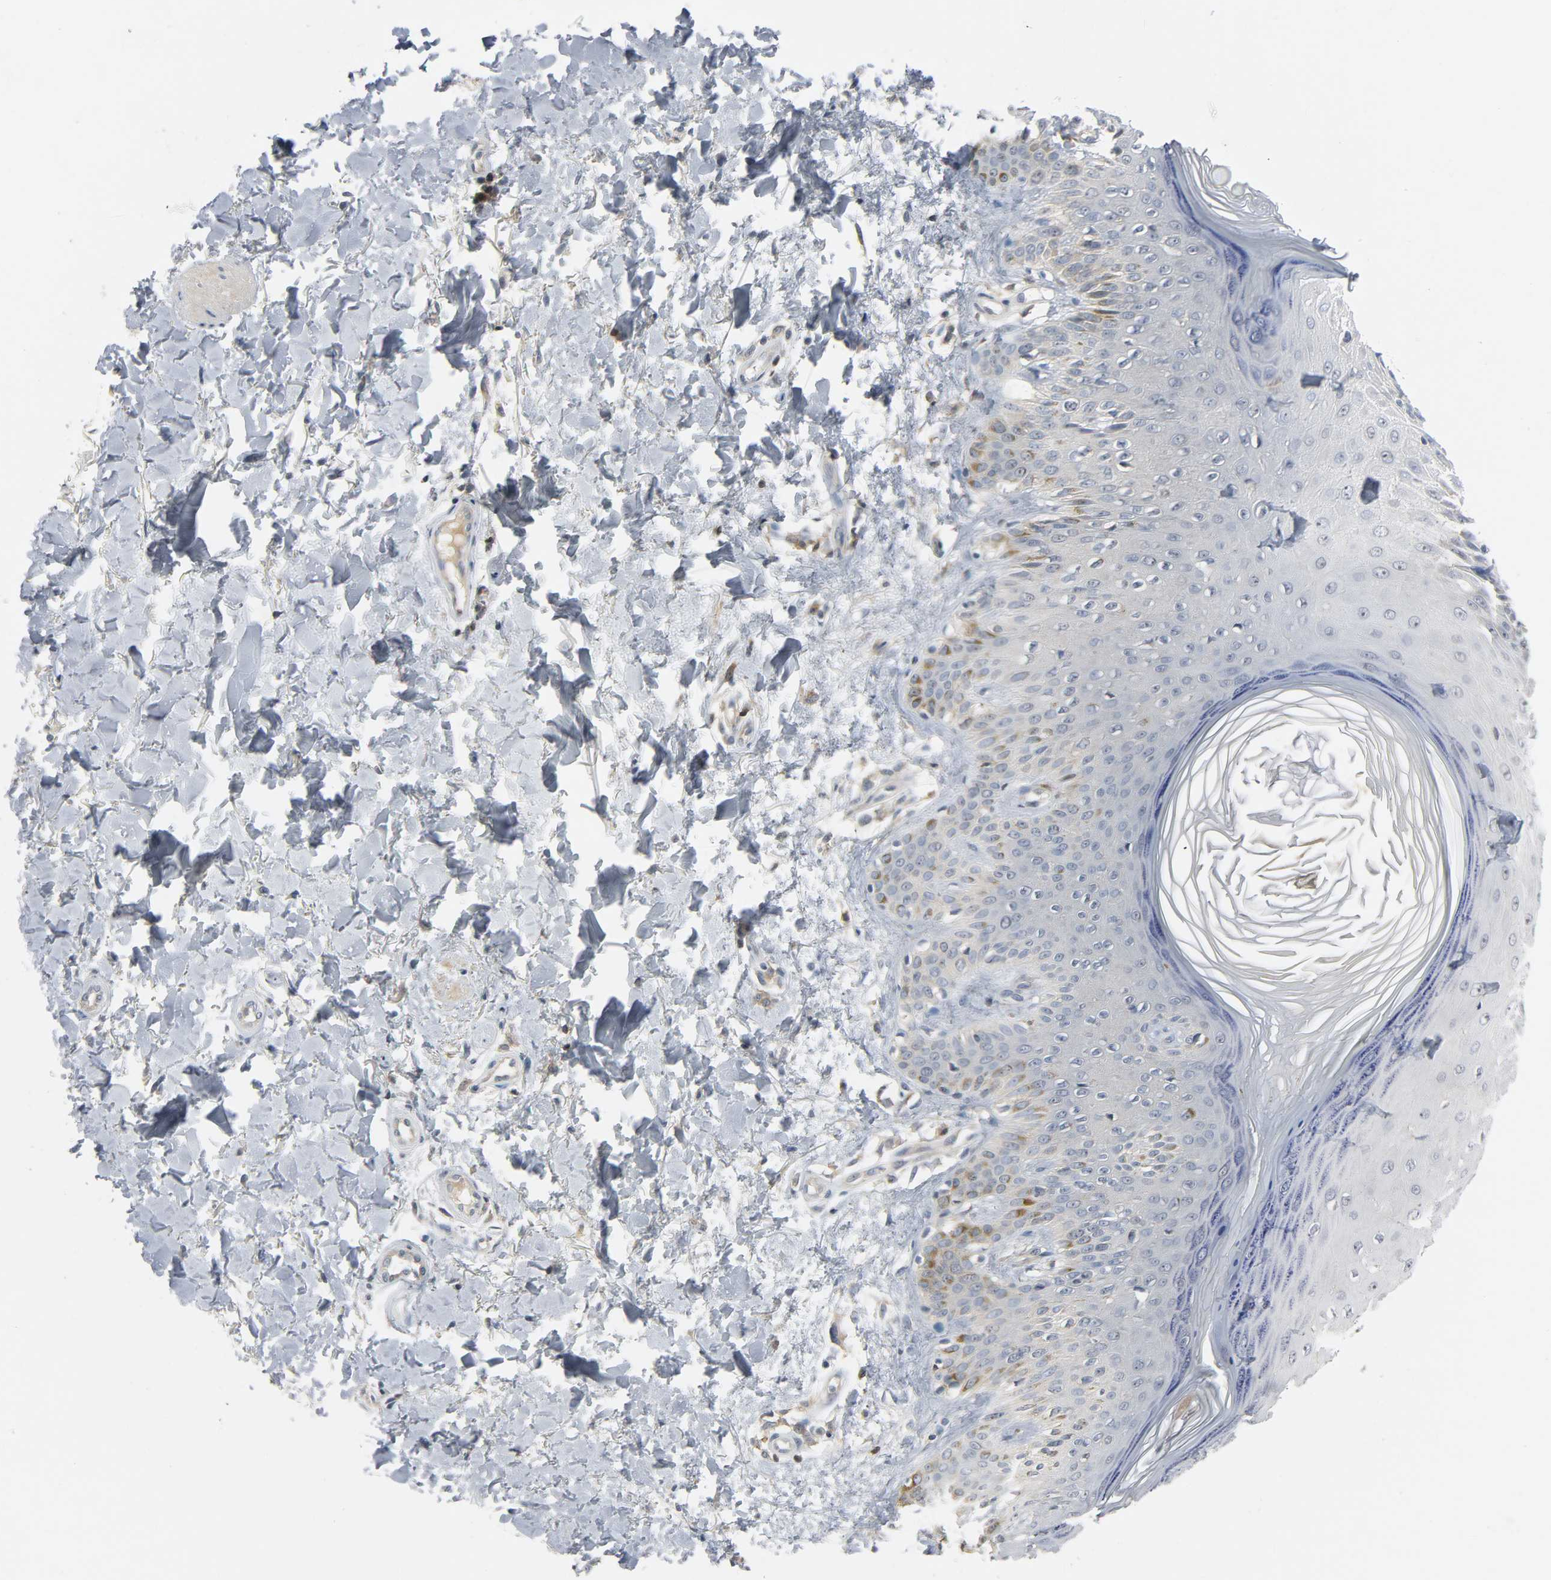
{"staining": {"intensity": "weak", "quantity": "<25%", "location": "cytoplasmic/membranous"}, "tissue": "skin cancer", "cell_type": "Tumor cells", "image_type": "cancer", "snomed": [{"axis": "morphology", "description": "Basal cell carcinoma"}, {"axis": "topography", "description": "Skin"}], "caption": "Protein analysis of skin cancer demonstrates no significant expression in tumor cells. Brightfield microscopy of IHC stained with DAB (brown) and hematoxylin (blue), captured at high magnification.", "gene": "CD4", "patient": {"sex": "male", "age": 67}}